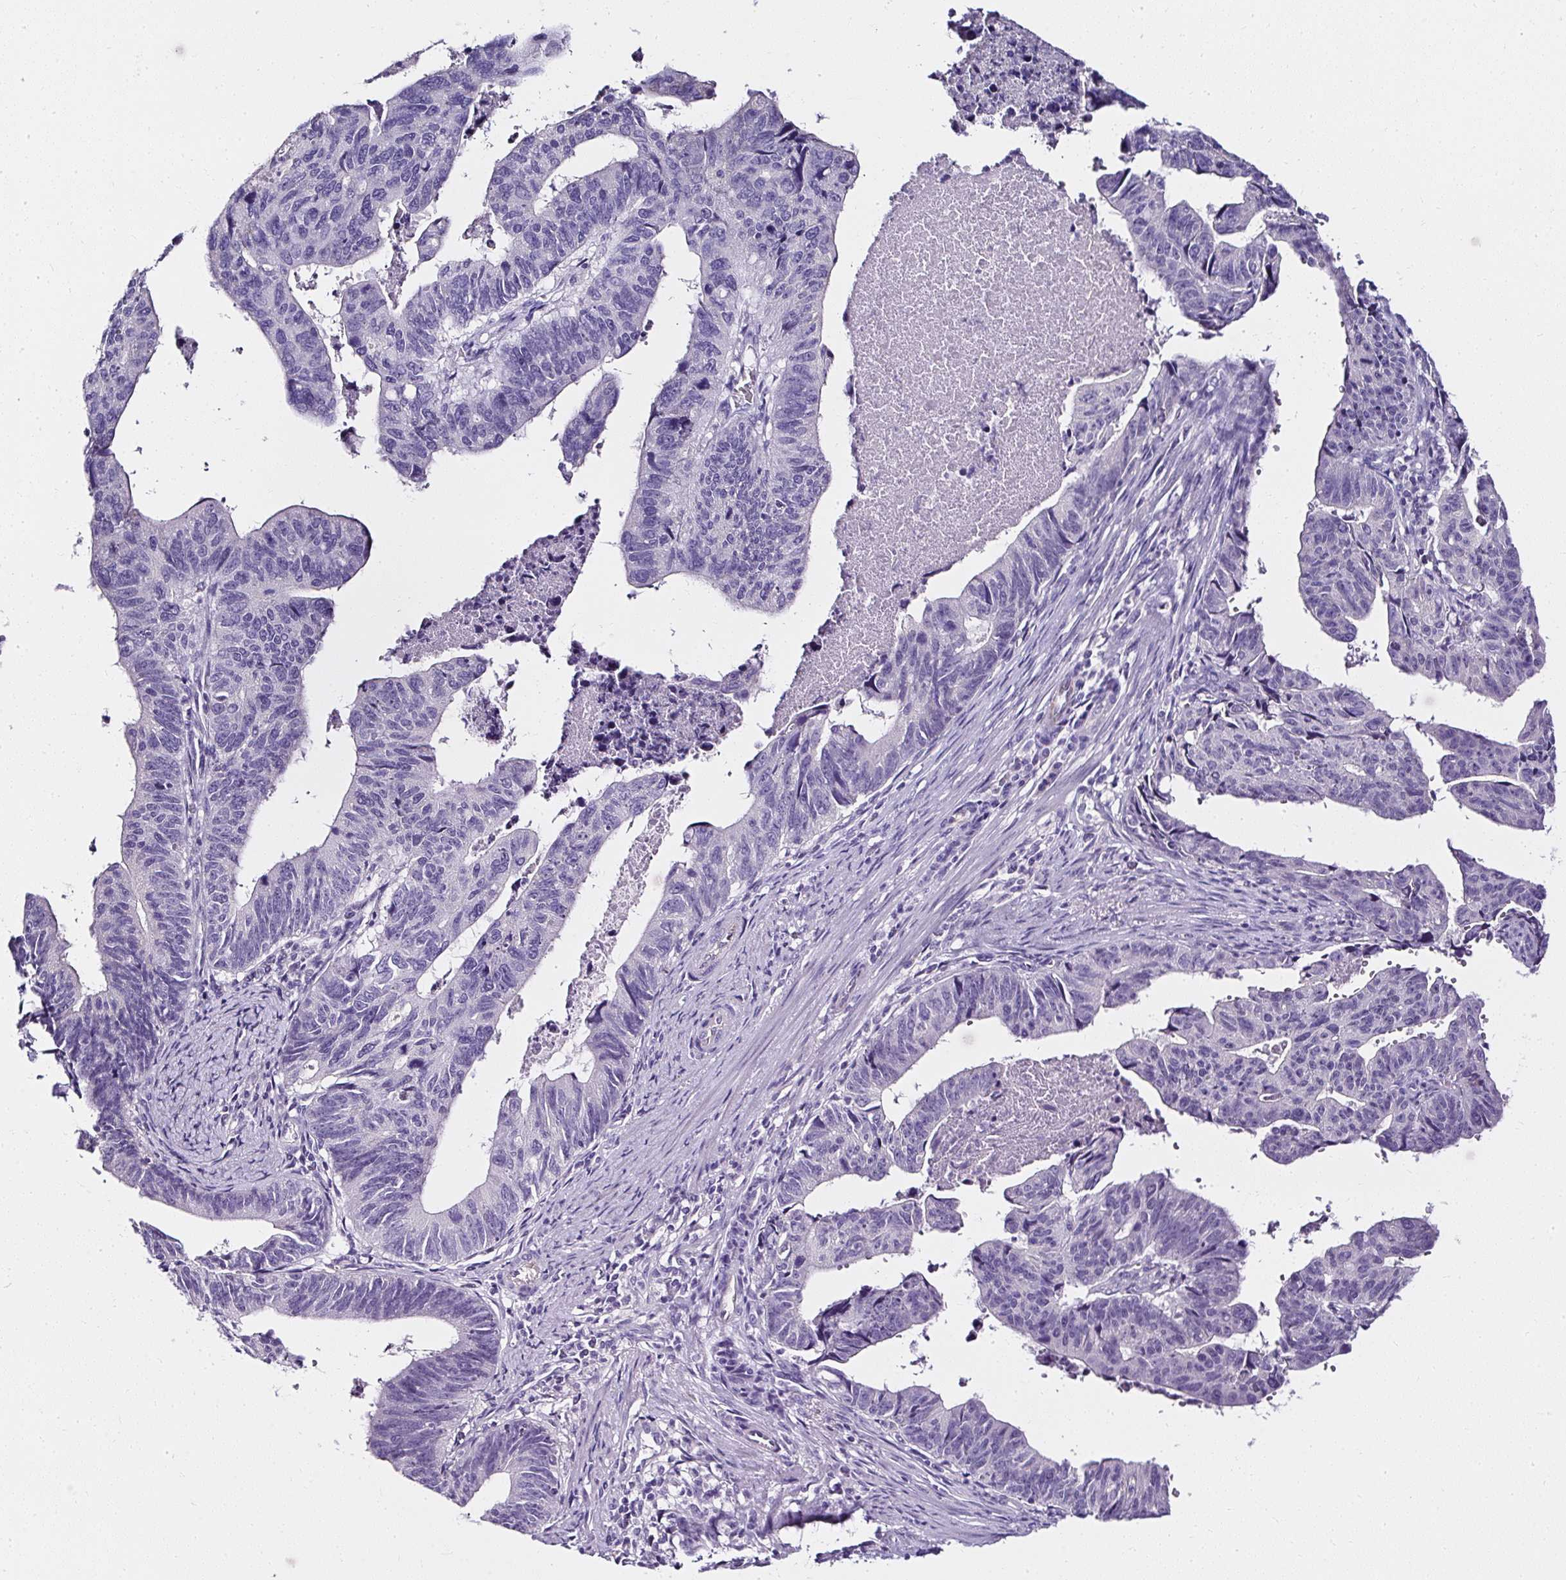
{"staining": {"intensity": "negative", "quantity": "none", "location": "none"}, "tissue": "stomach cancer", "cell_type": "Tumor cells", "image_type": "cancer", "snomed": [{"axis": "morphology", "description": "Adenocarcinoma, NOS"}, {"axis": "topography", "description": "Stomach"}], "caption": "Photomicrograph shows no protein staining in tumor cells of stomach cancer (adenocarcinoma) tissue.", "gene": "ATP2A1", "patient": {"sex": "male", "age": 59}}